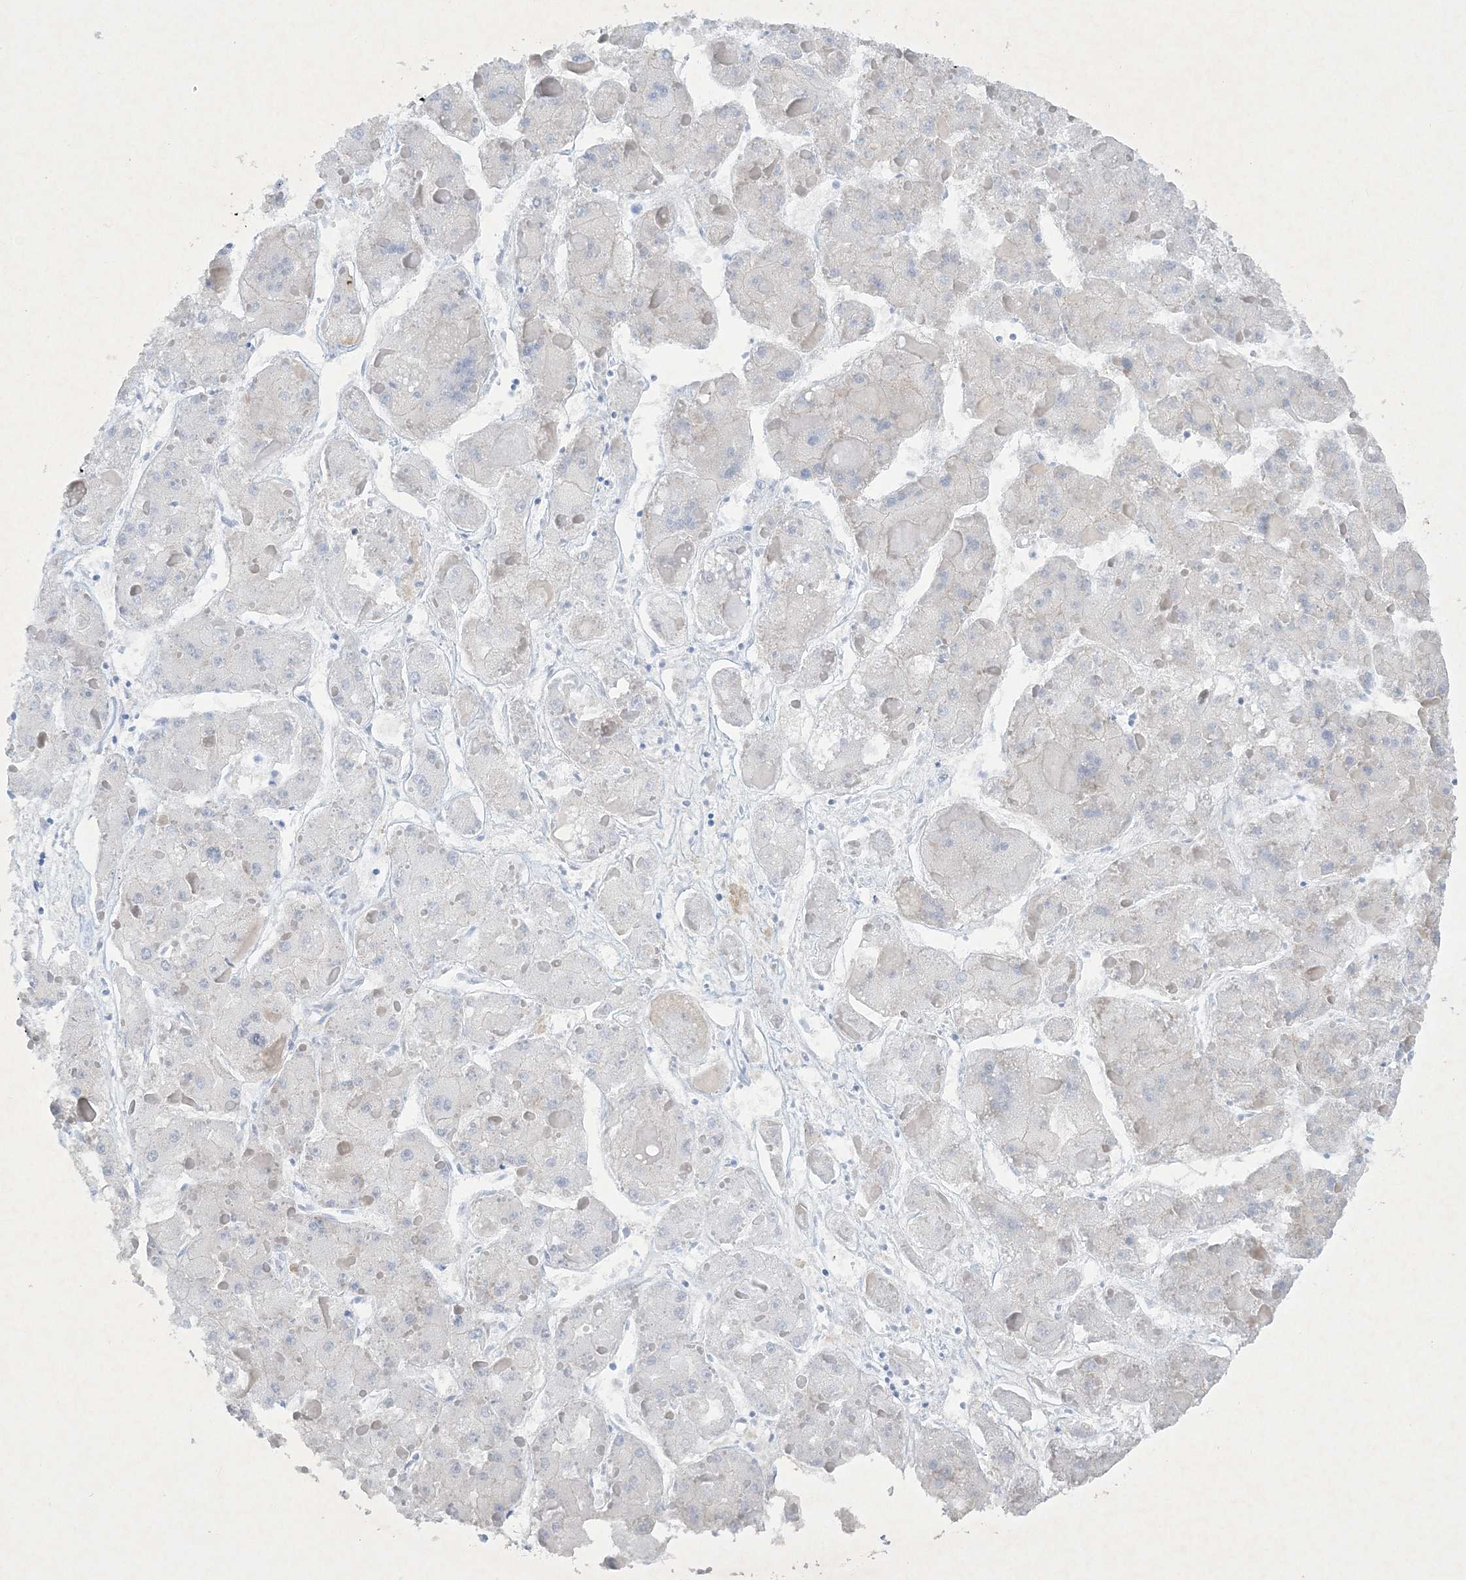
{"staining": {"intensity": "negative", "quantity": "none", "location": "none"}, "tissue": "liver cancer", "cell_type": "Tumor cells", "image_type": "cancer", "snomed": [{"axis": "morphology", "description": "Carcinoma, Hepatocellular, NOS"}, {"axis": "topography", "description": "Liver"}], "caption": "High power microscopy micrograph of an immunohistochemistry photomicrograph of hepatocellular carcinoma (liver), revealing no significant expression in tumor cells.", "gene": "FARSB", "patient": {"sex": "female", "age": 73}}